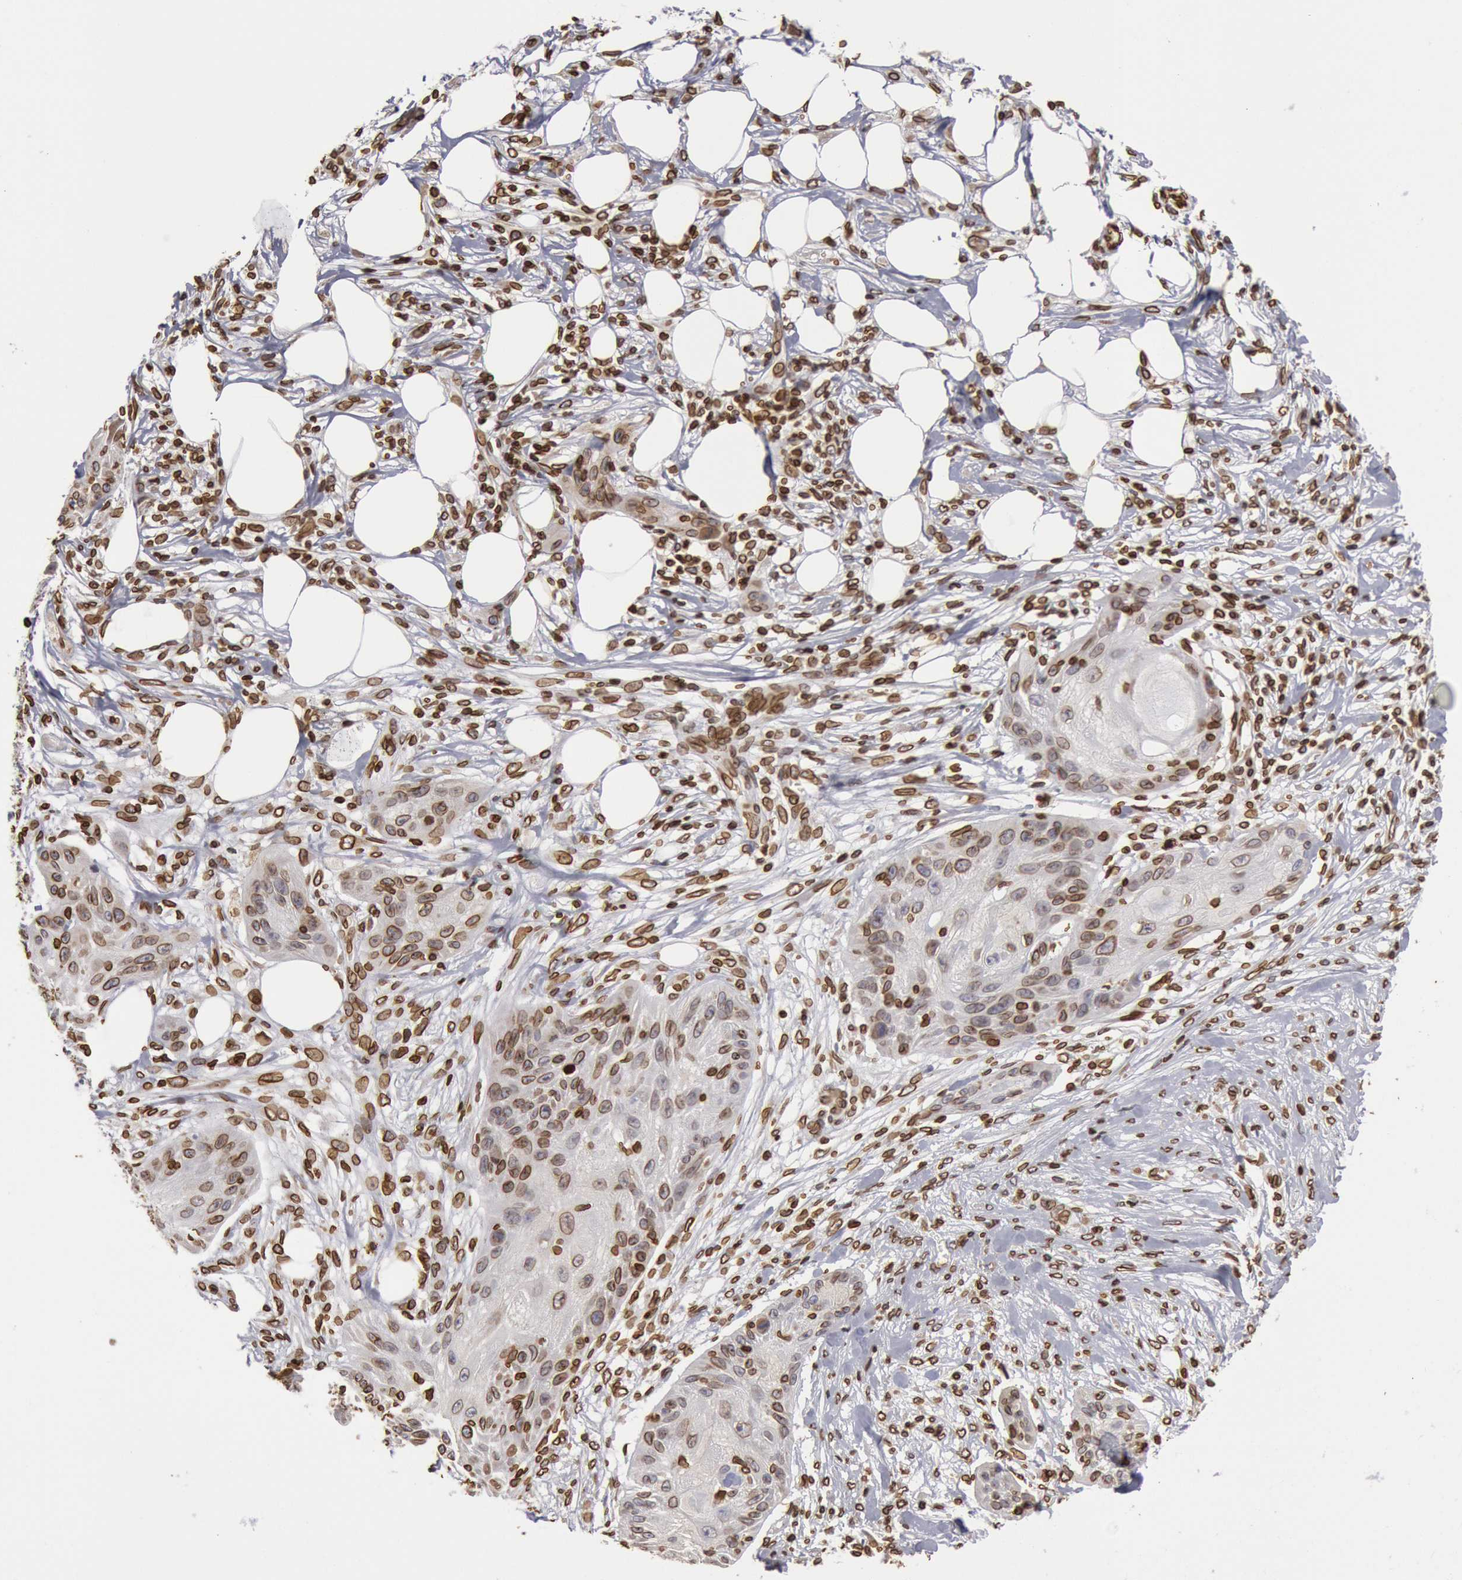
{"staining": {"intensity": "moderate", "quantity": ">75%", "location": "cytoplasmic/membranous,nuclear"}, "tissue": "skin cancer", "cell_type": "Tumor cells", "image_type": "cancer", "snomed": [{"axis": "morphology", "description": "Squamous cell carcinoma, NOS"}, {"axis": "topography", "description": "Skin"}], "caption": "Immunohistochemistry (IHC) staining of skin squamous cell carcinoma, which demonstrates medium levels of moderate cytoplasmic/membranous and nuclear positivity in about >75% of tumor cells indicating moderate cytoplasmic/membranous and nuclear protein staining. The staining was performed using DAB (brown) for protein detection and nuclei were counterstained in hematoxylin (blue).", "gene": "SUN2", "patient": {"sex": "female", "age": 88}}